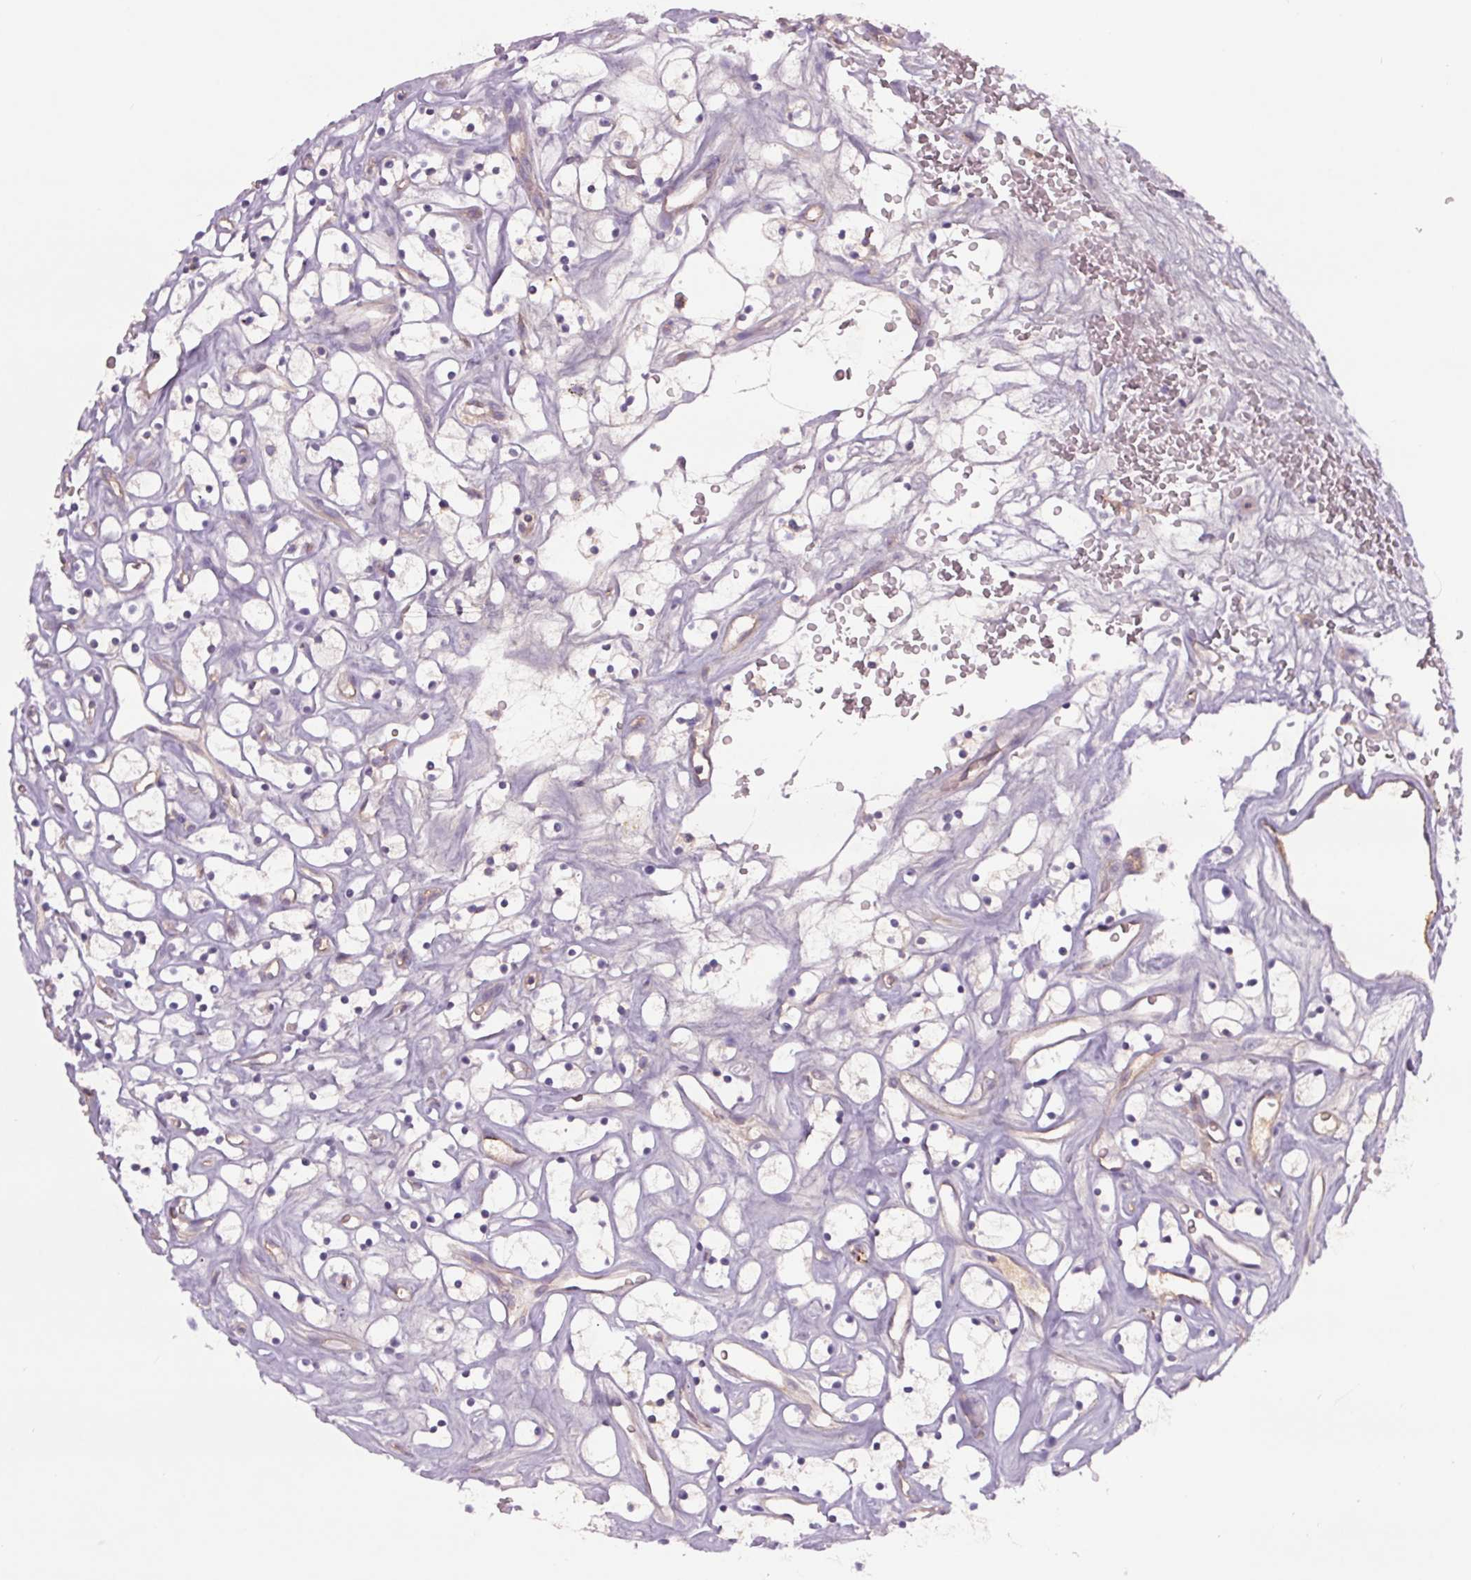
{"staining": {"intensity": "negative", "quantity": "none", "location": "none"}, "tissue": "renal cancer", "cell_type": "Tumor cells", "image_type": "cancer", "snomed": [{"axis": "morphology", "description": "Adenocarcinoma, NOS"}, {"axis": "topography", "description": "Kidney"}], "caption": "The micrograph reveals no significant positivity in tumor cells of renal cancer.", "gene": "APOC4", "patient": {"sex": "female", "age": 64}}